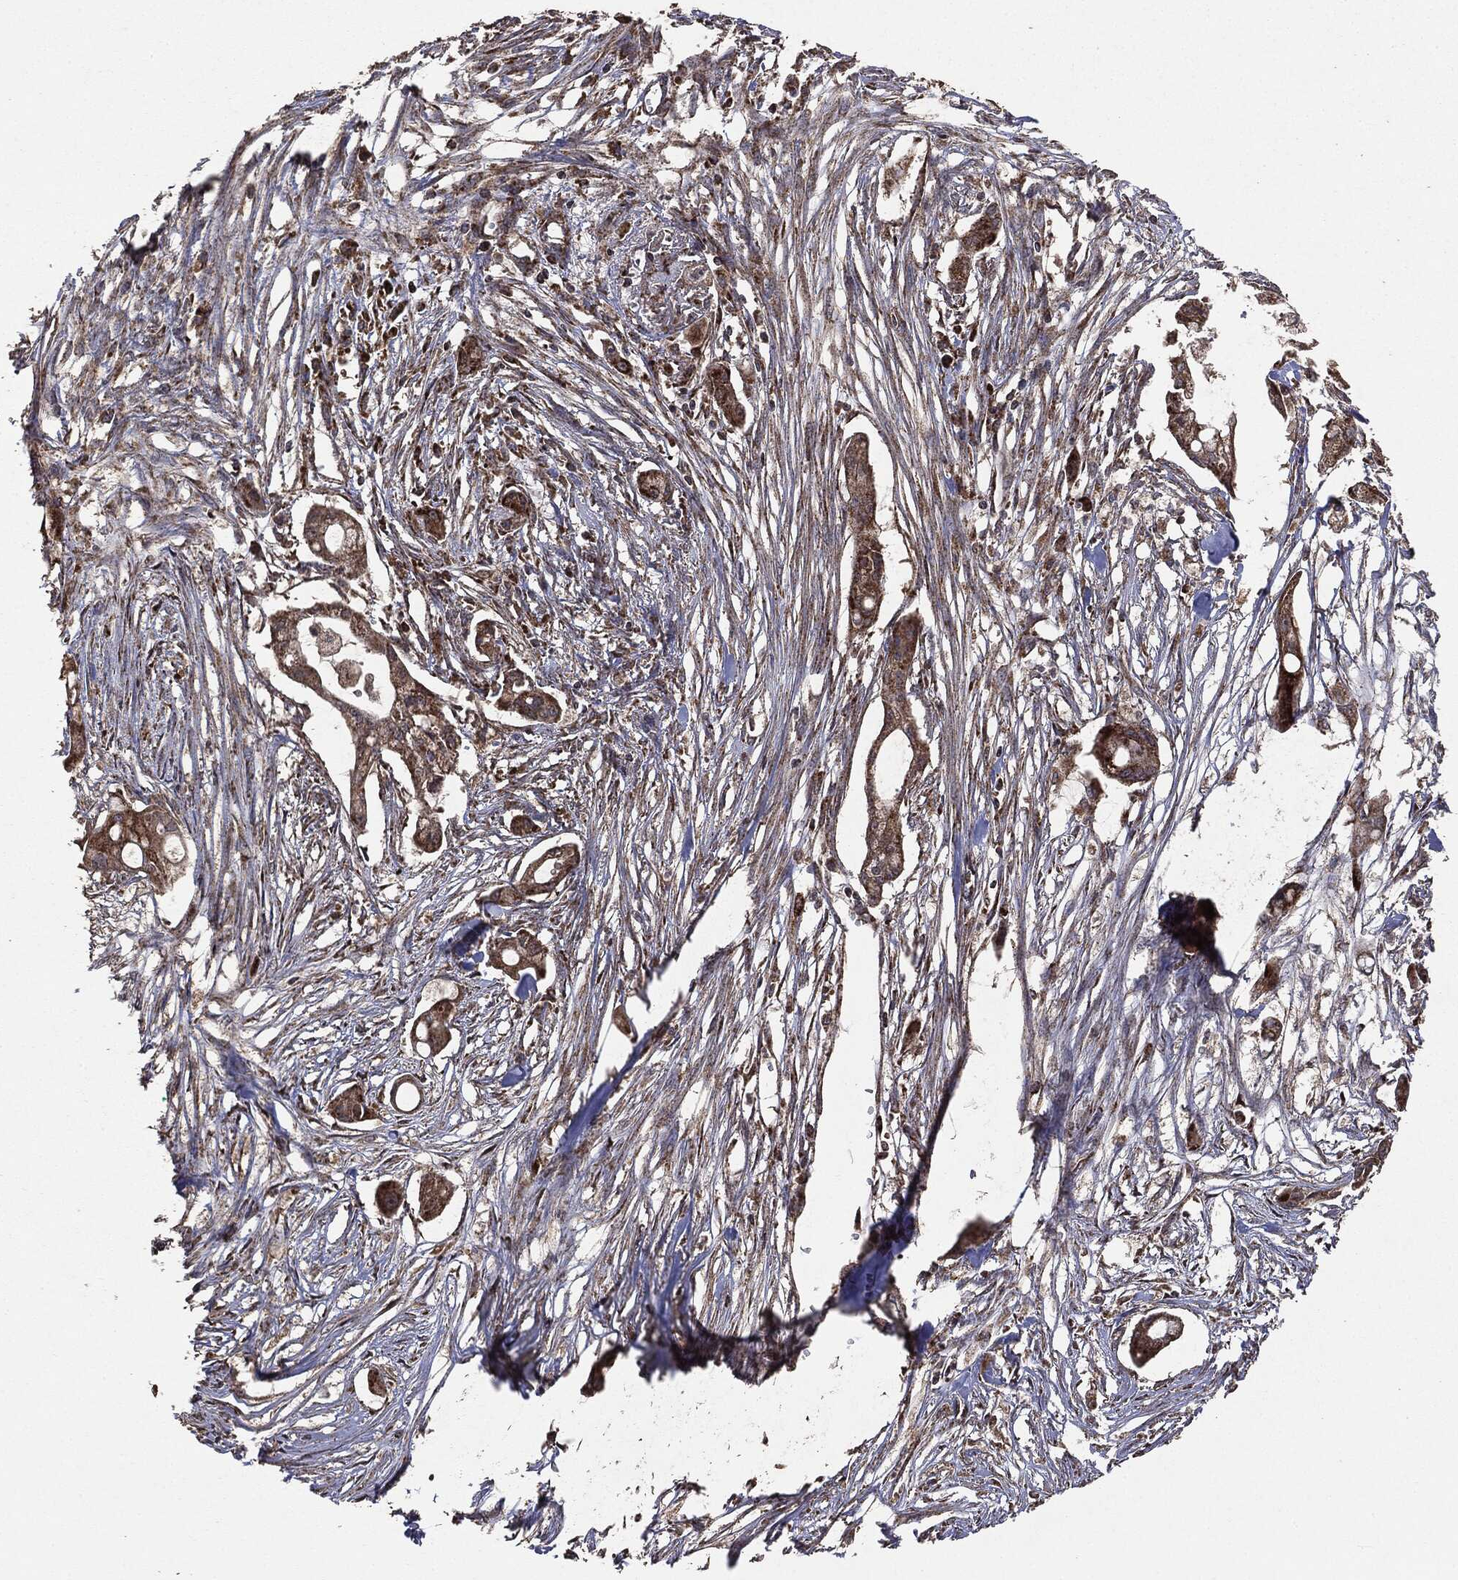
{"staining": {"intensity": "moderate", "quantity": ">75%", "location": "cytoplasmic/membranous"}, "tissue": "pancreatic cancer", "cell_type": "Tumor cells", "image_type": "cancer", "snomed": [{"axis": "morphology", "description": "Normal tissue, NOS"}, {"axis": "morphology", "description": "Adenocarcinoma, NOS"}, {"axis": "topography", "description": "Pancreas"}], "caption": "Pancreatic adenocarcinoma stained for a protein reveals moderate cytoplasmic/membranous positivity in tumor cells.", "gene": "MTOR", "patient": {"sex": "female", "age": 58}}